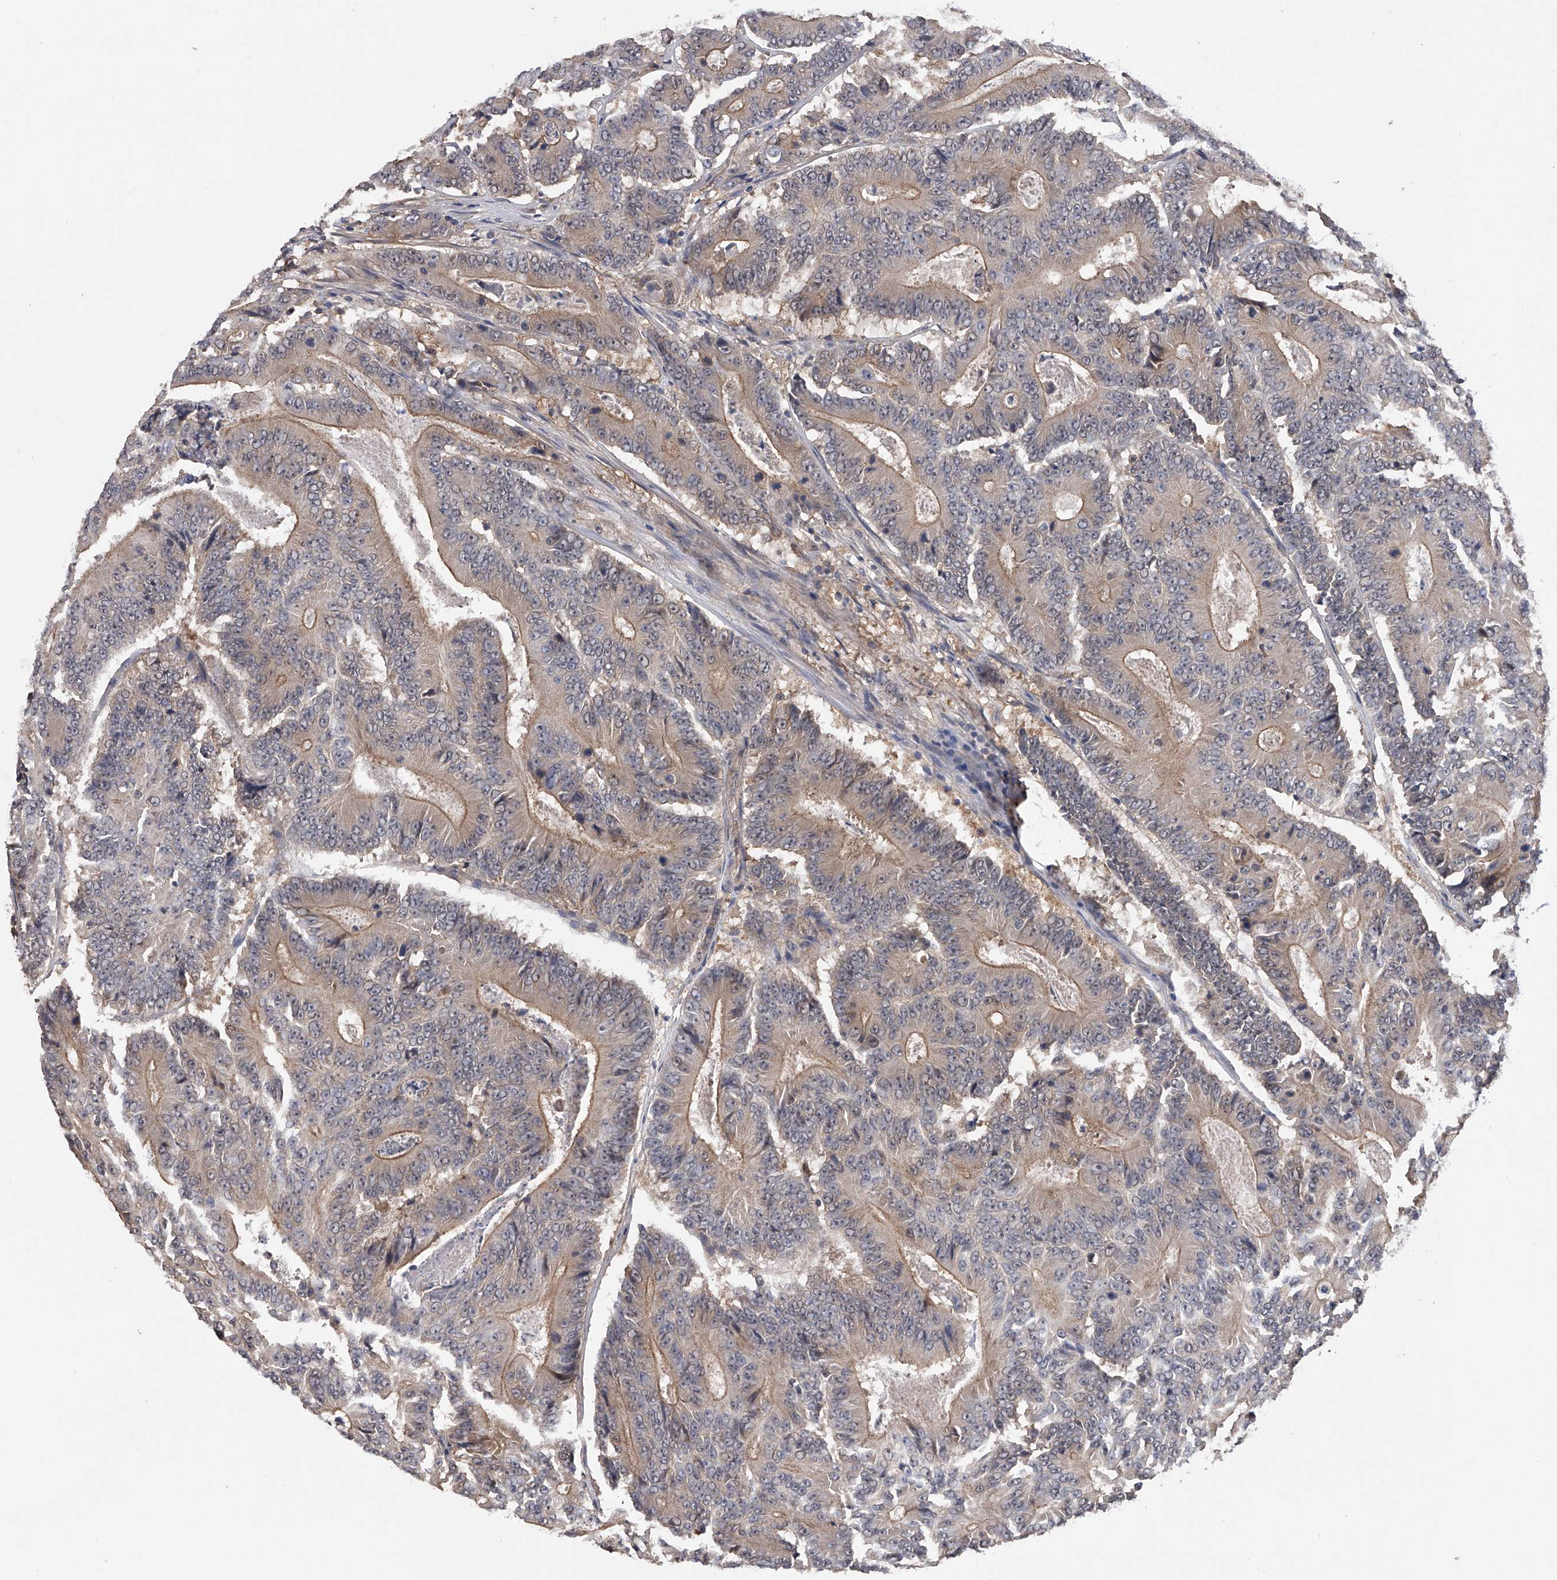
{"staining": {"intensity": "weak", "quantity": "<25%", "location": "cytoplasmic/membranous"}, "tissue": "colorectal cancer", "cell_type": "Tumor cells", "image_type": "cancer", "snomed": [{"axis": "morphology", "description": "Adenocarcinoma, NOS"}, {"axis": "topography", "description": "Colon"}], "caption": "A histopathology image of colorectal cancer stained for a protein demonstrates no brown staining in tumor cells.", "gene": "CFAP298", "patient": {"sex": "male", "age": 83}}